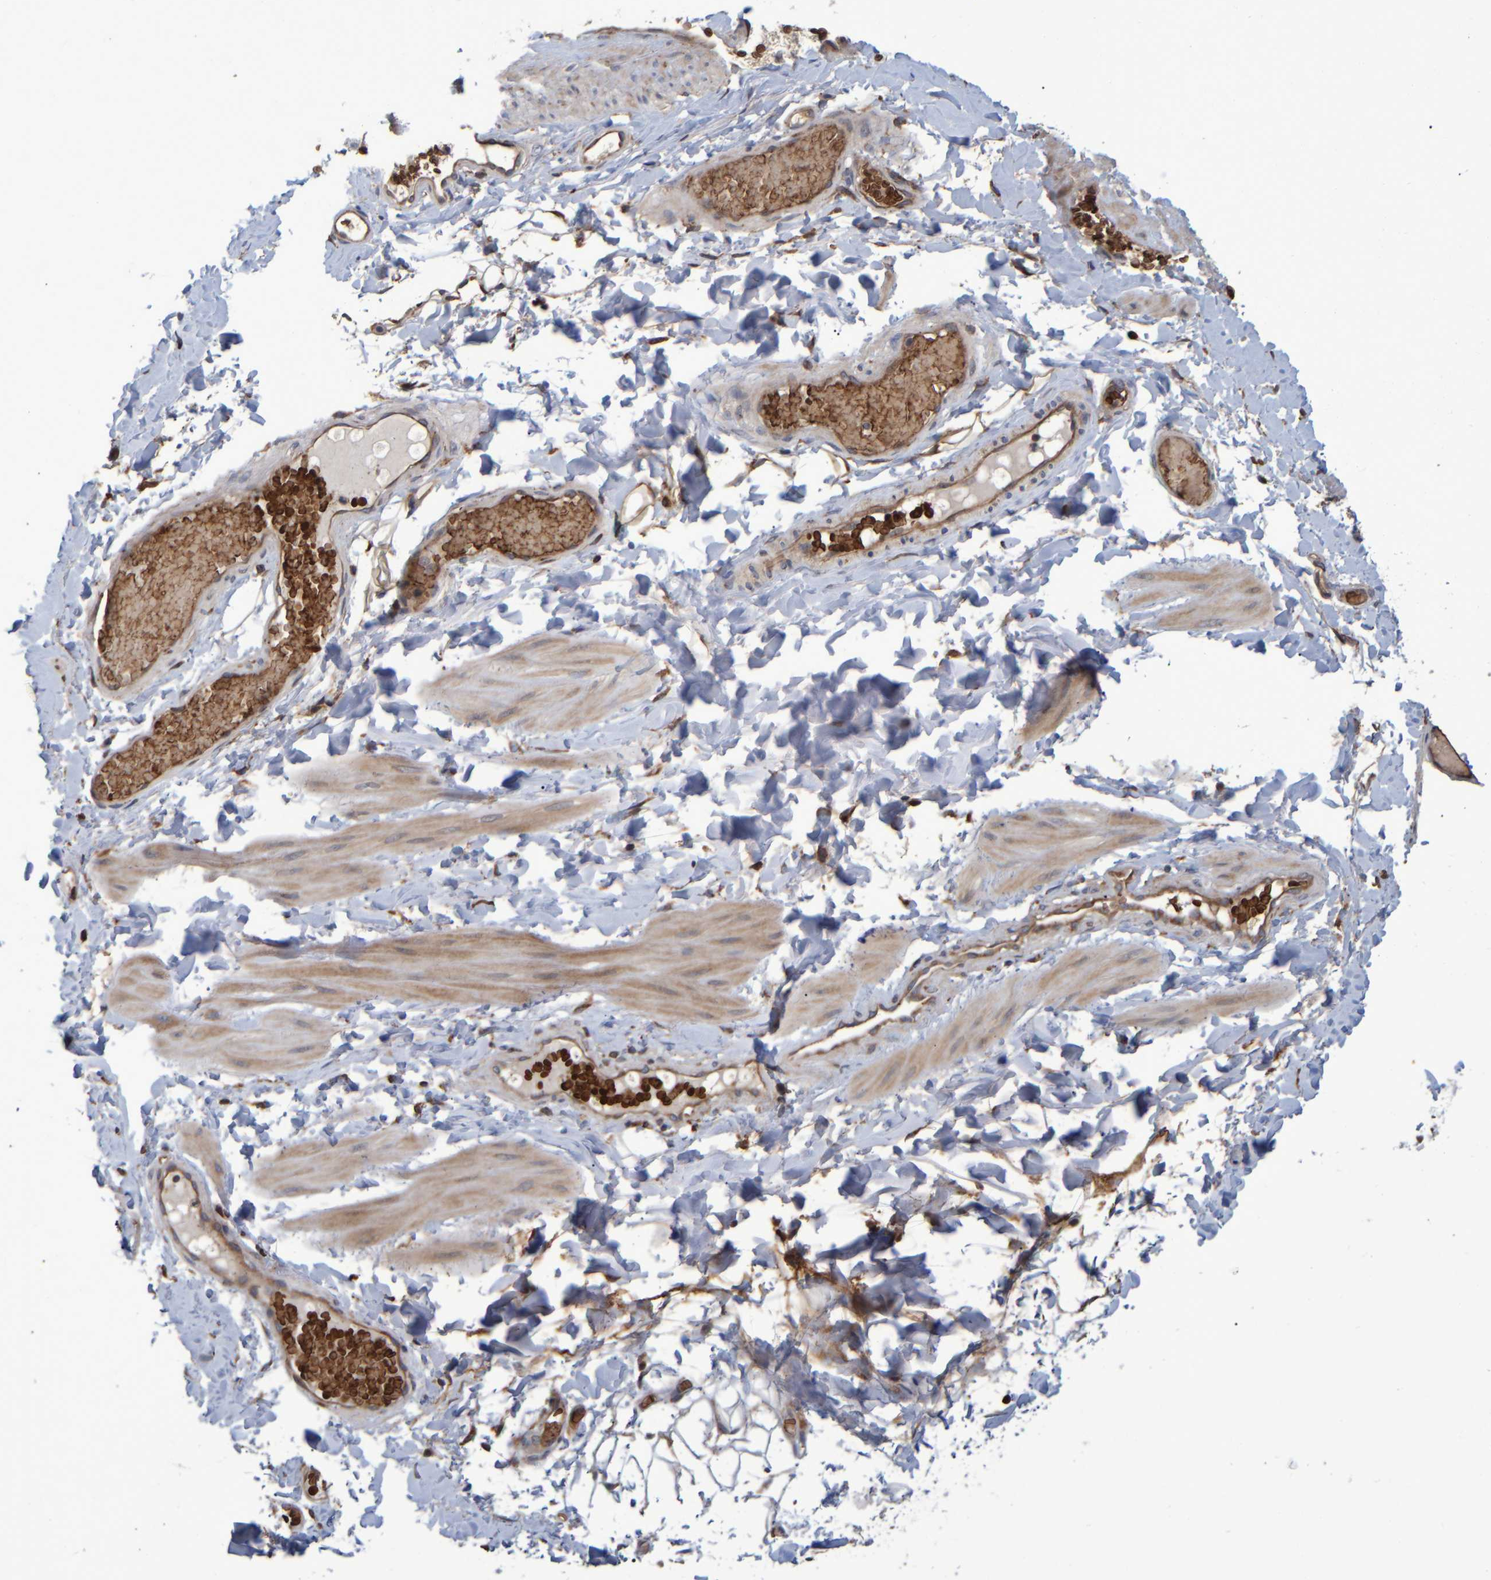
{"staining": {"intensity": "negative", "quantity": "none", "location": "none"}, "tissue": "adipose tissue", "cell_type": "Adipocytes", "image_type": "normal", "snomed": [{"axis": "morphology", "description": "Normal tissue, NOS"}, {"axis": "topography", "description": "Adipose tissue"}, {"axis": "topography", "description": "Vascular tissue"}, {"axis": "topography", "description": "Peripheral nerve tissue"}], "caption": "Human adipose tissue stained for a protein using immunohistochemistry (IHC) shows no expression in adipocytes.", "gene": "SPAG5", "patient": {"sex": "male", "age": 25}}